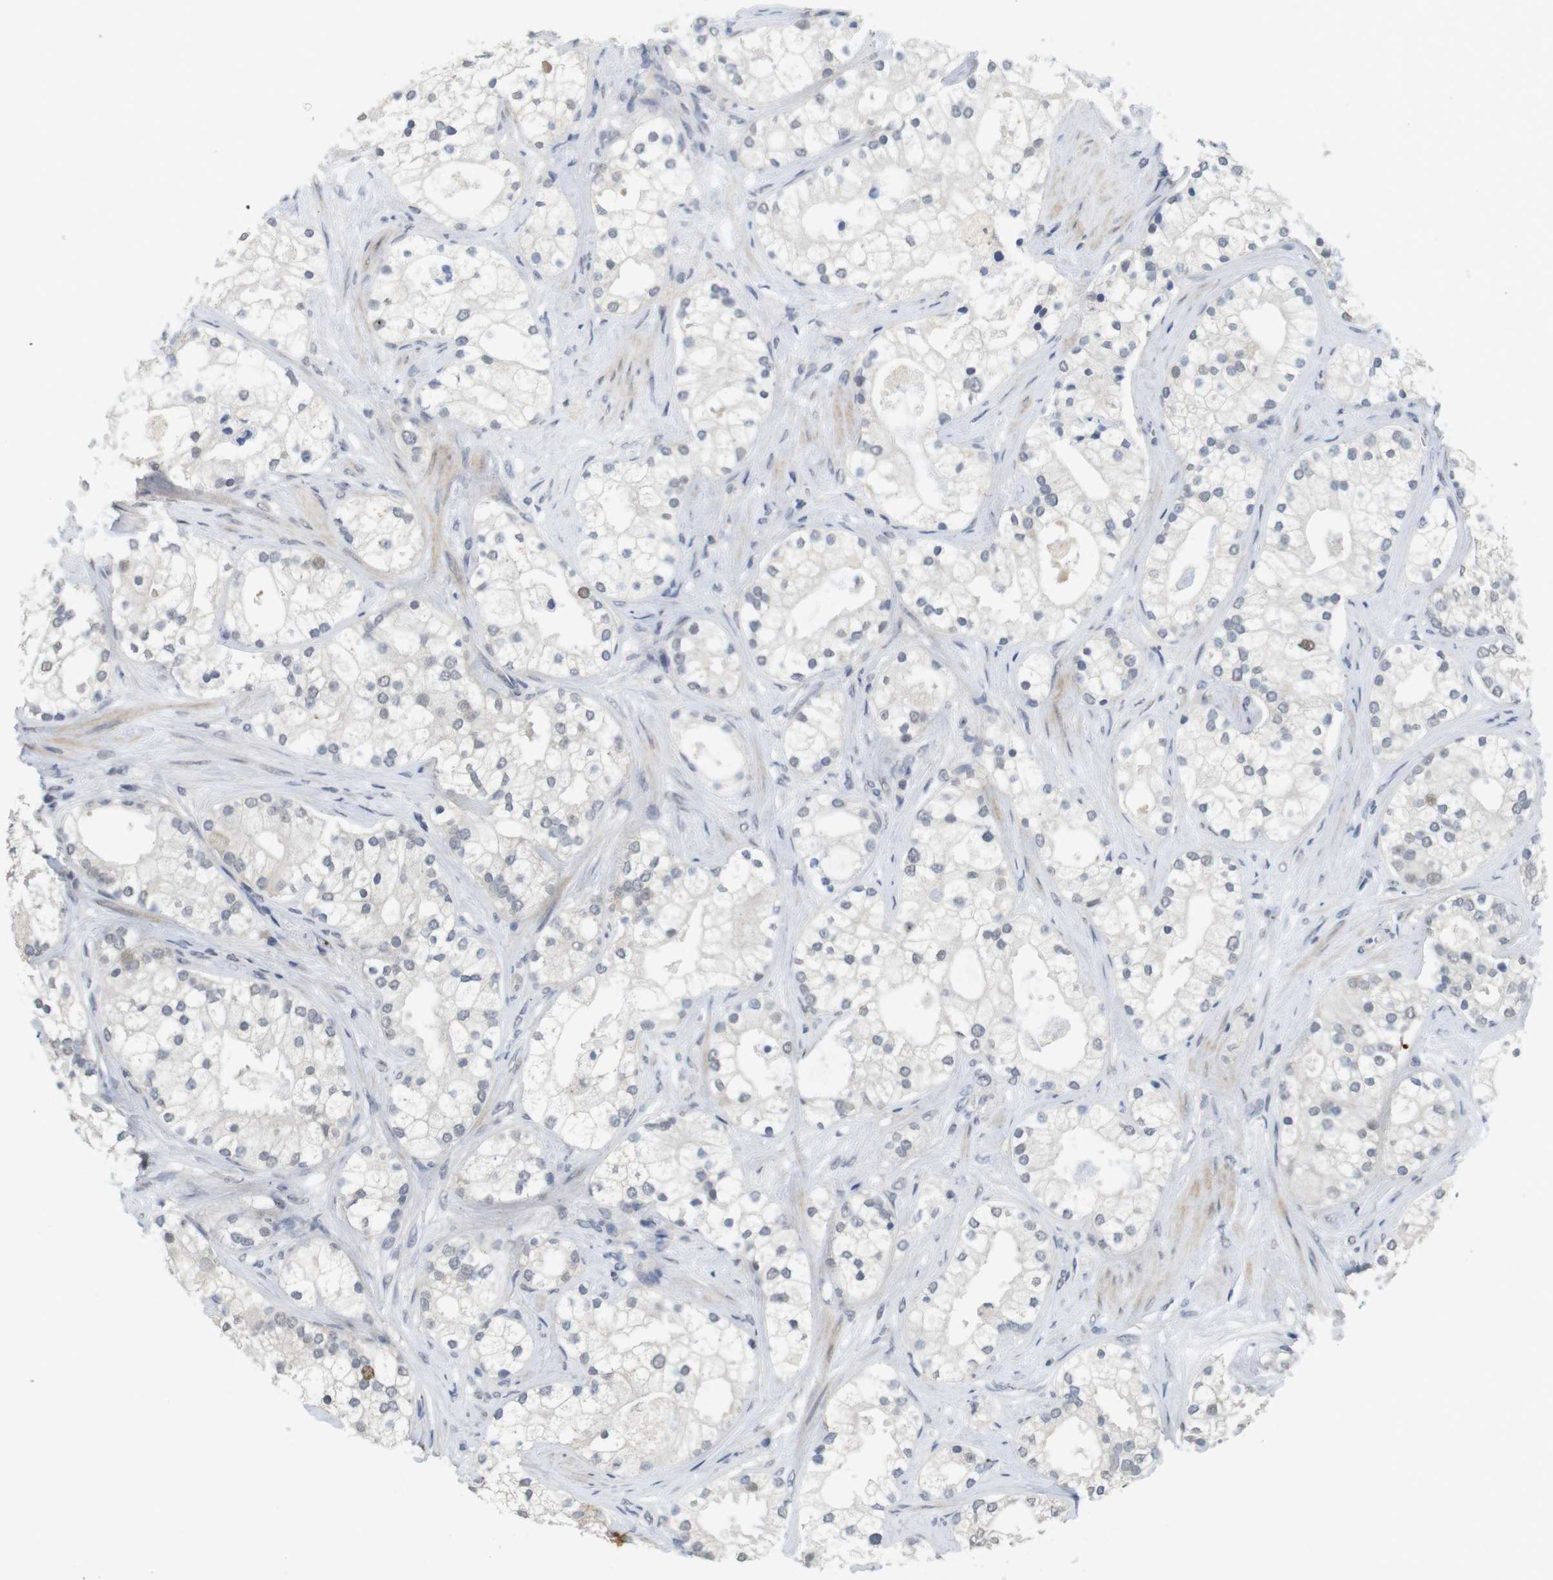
{"staining": {"intensity": "moderate", "quantity": "<25%", "location": "nuclear"}, "tissue": "prostate cancer", "cell_type": "Tumor cells", "image_type": "cancer", "snomed": [{"axis": "morphology", "description": "Adenocarcinoma, Low grade"}, {"axis": "topography", "description": "Prostate"}], "caption": "Prostate cancer stained with immunohistochemistry (IHC) reveals moderate nuclear staining in approximately <25% of tumor cells. (DAB (3,3'-diaminobenzidine) = brown stain, brightfield microscopy at high magnification).", "gene": "SKP2", "patient": {"sex": "male", "age": 58}}